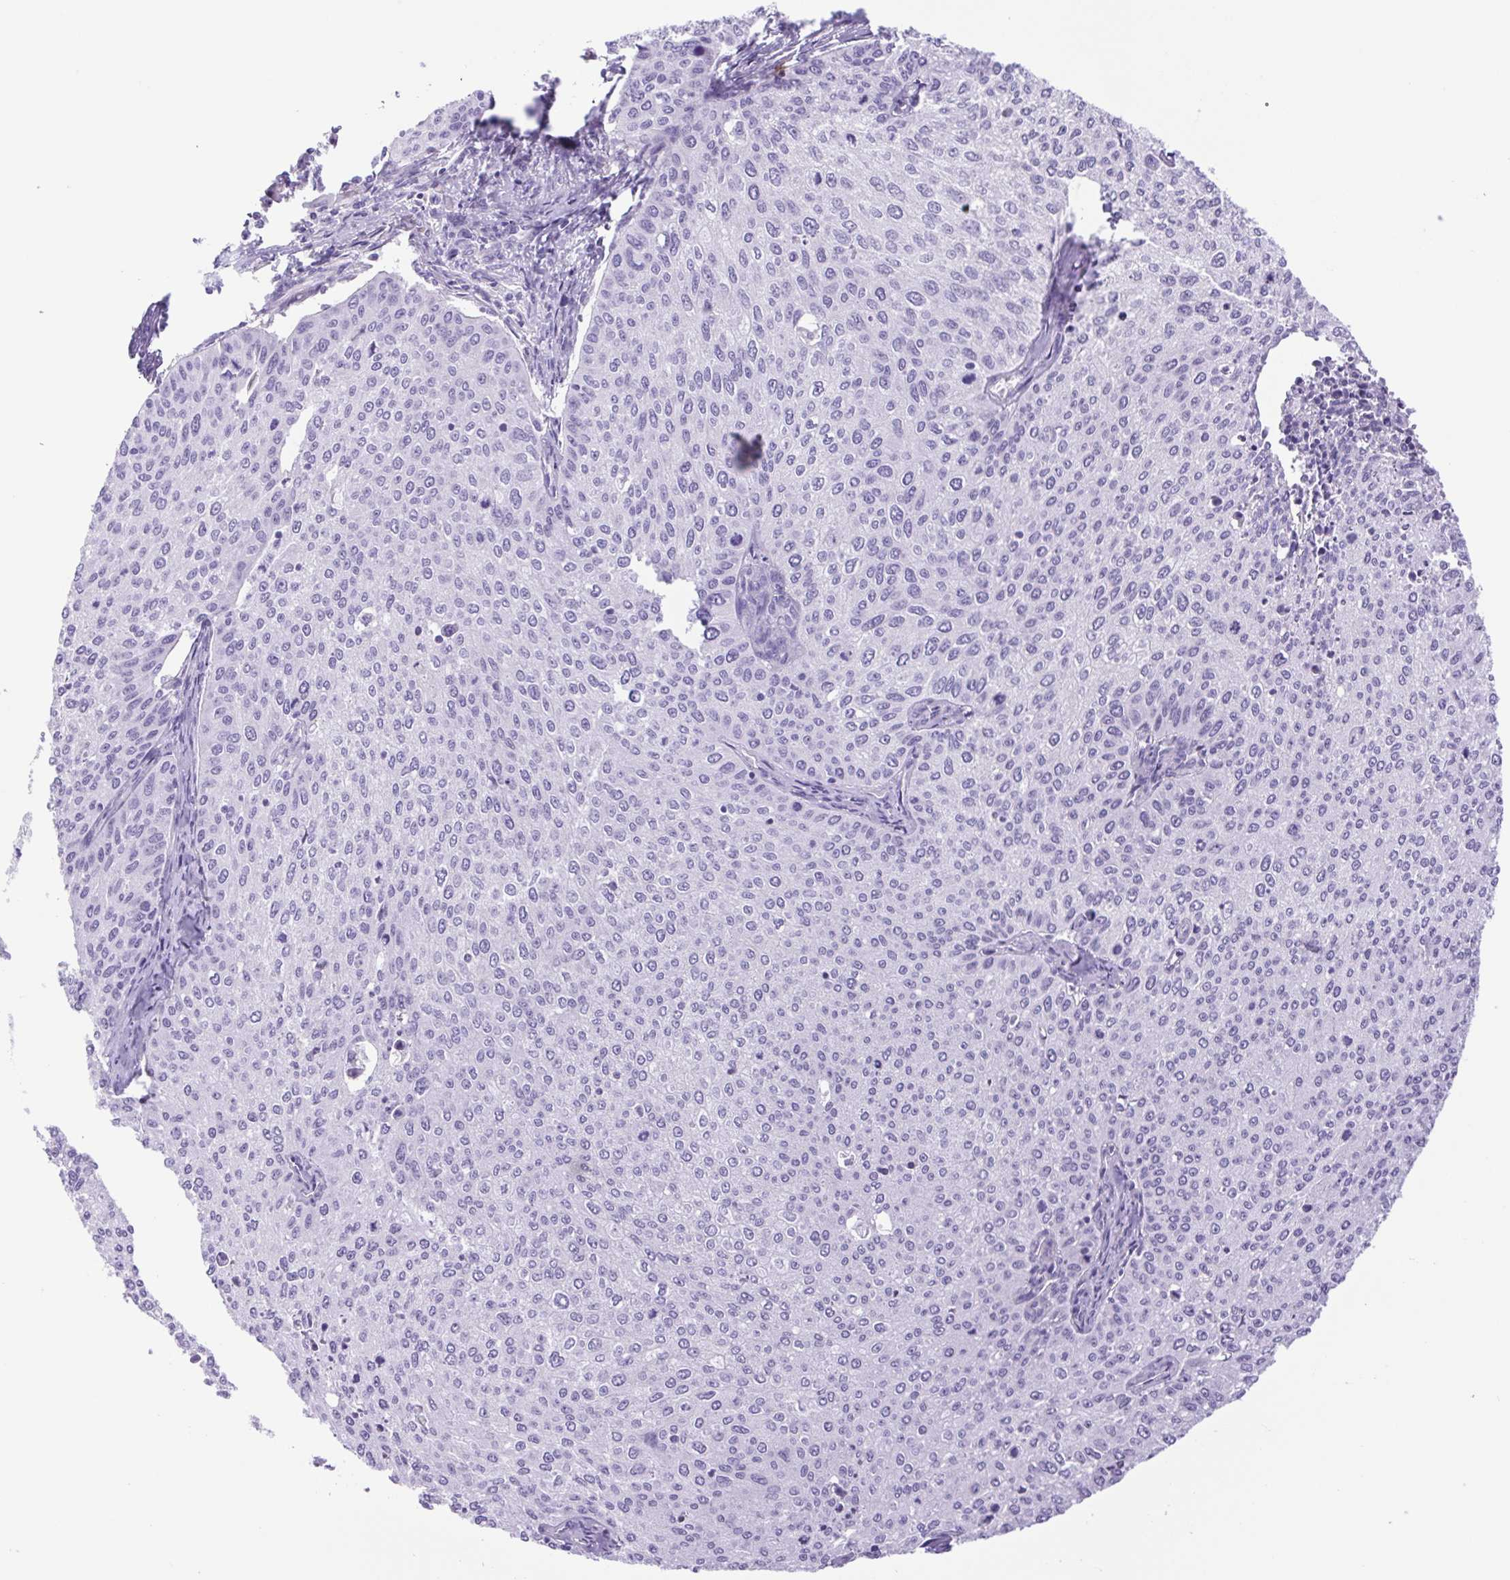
{"staining": {"intensity": "negative", "quantity": "none", "location": "none"}, "tissue": "cervical cancer", "cell_type": "Tumor cells", "image_type": "cancer", "snomed": [{"axis": "morphology", "description": "Squamous cell carcinoma, NOS"}, {"axis": "topography", "description": "Cervix"}], "caption": "Immunohistochemistry histopathology image of neoplastic tissue: cervical squamous cell carcinoma stained with DAB reveals no significant protein expression in tumor cells. Nuclei are stained in blue.", "gene": "CDSN", "patient": {"sex": "female", "age": 38}}